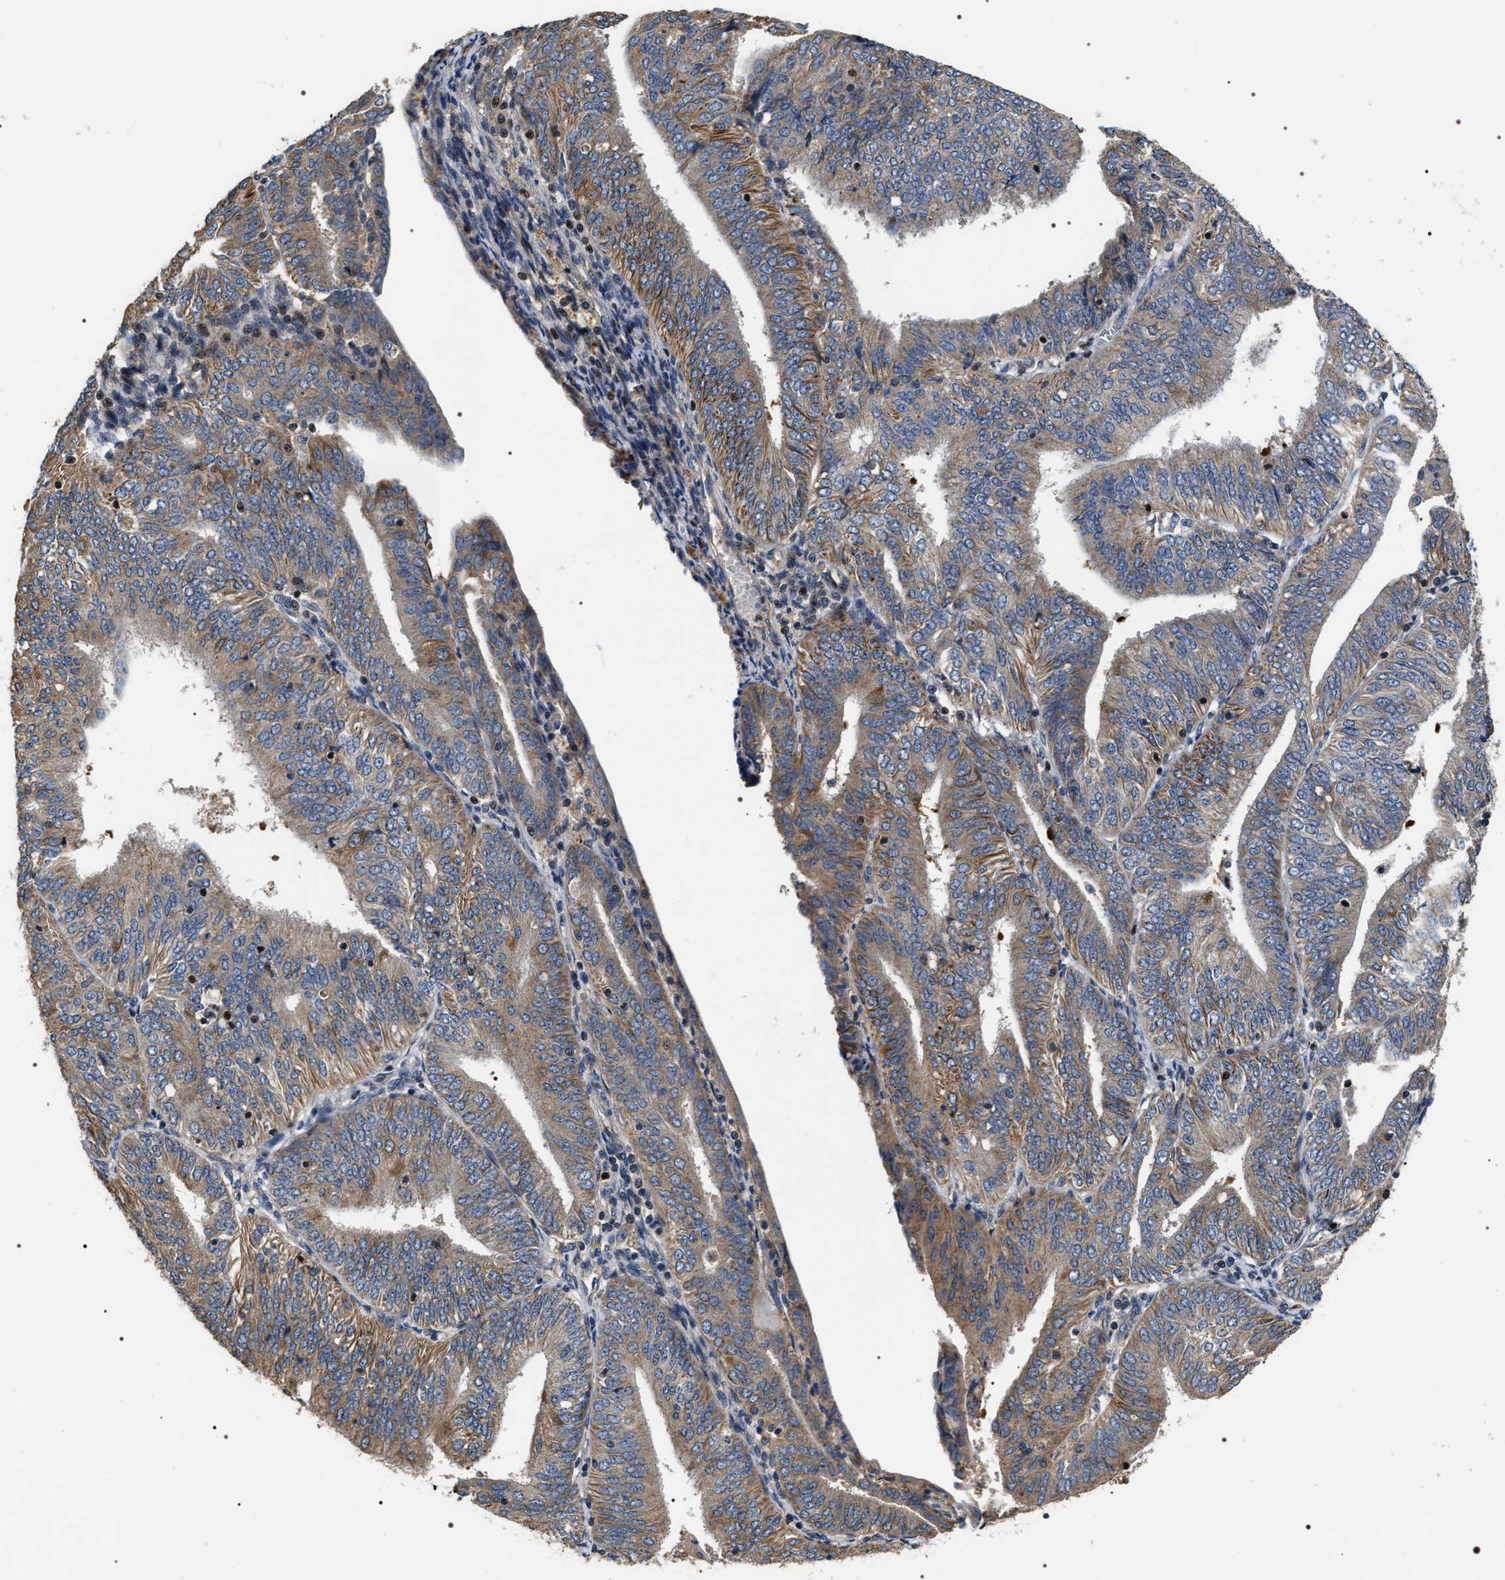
{"staining": {"intensity": "moderate", "quantity": "25%-75%", "location": "cytoplasmic/membranous"}, "tissue": "endometrial cancer", "cell_type": "Tumor cells", "image_type": "cancer", "snomed": [{"axis": "morphology", "description": "Adenocarcinoma, NOS"}, {"axis": "topography", "description": "Endometrium"}], "caption": "A brown stain labels moderate cytoplasmic/membranous positivity of a protein in endometrial adenocarcinoma tumor cells.", "gene": "C7orf25", "patient": {"sex": "female", "age": 58}}